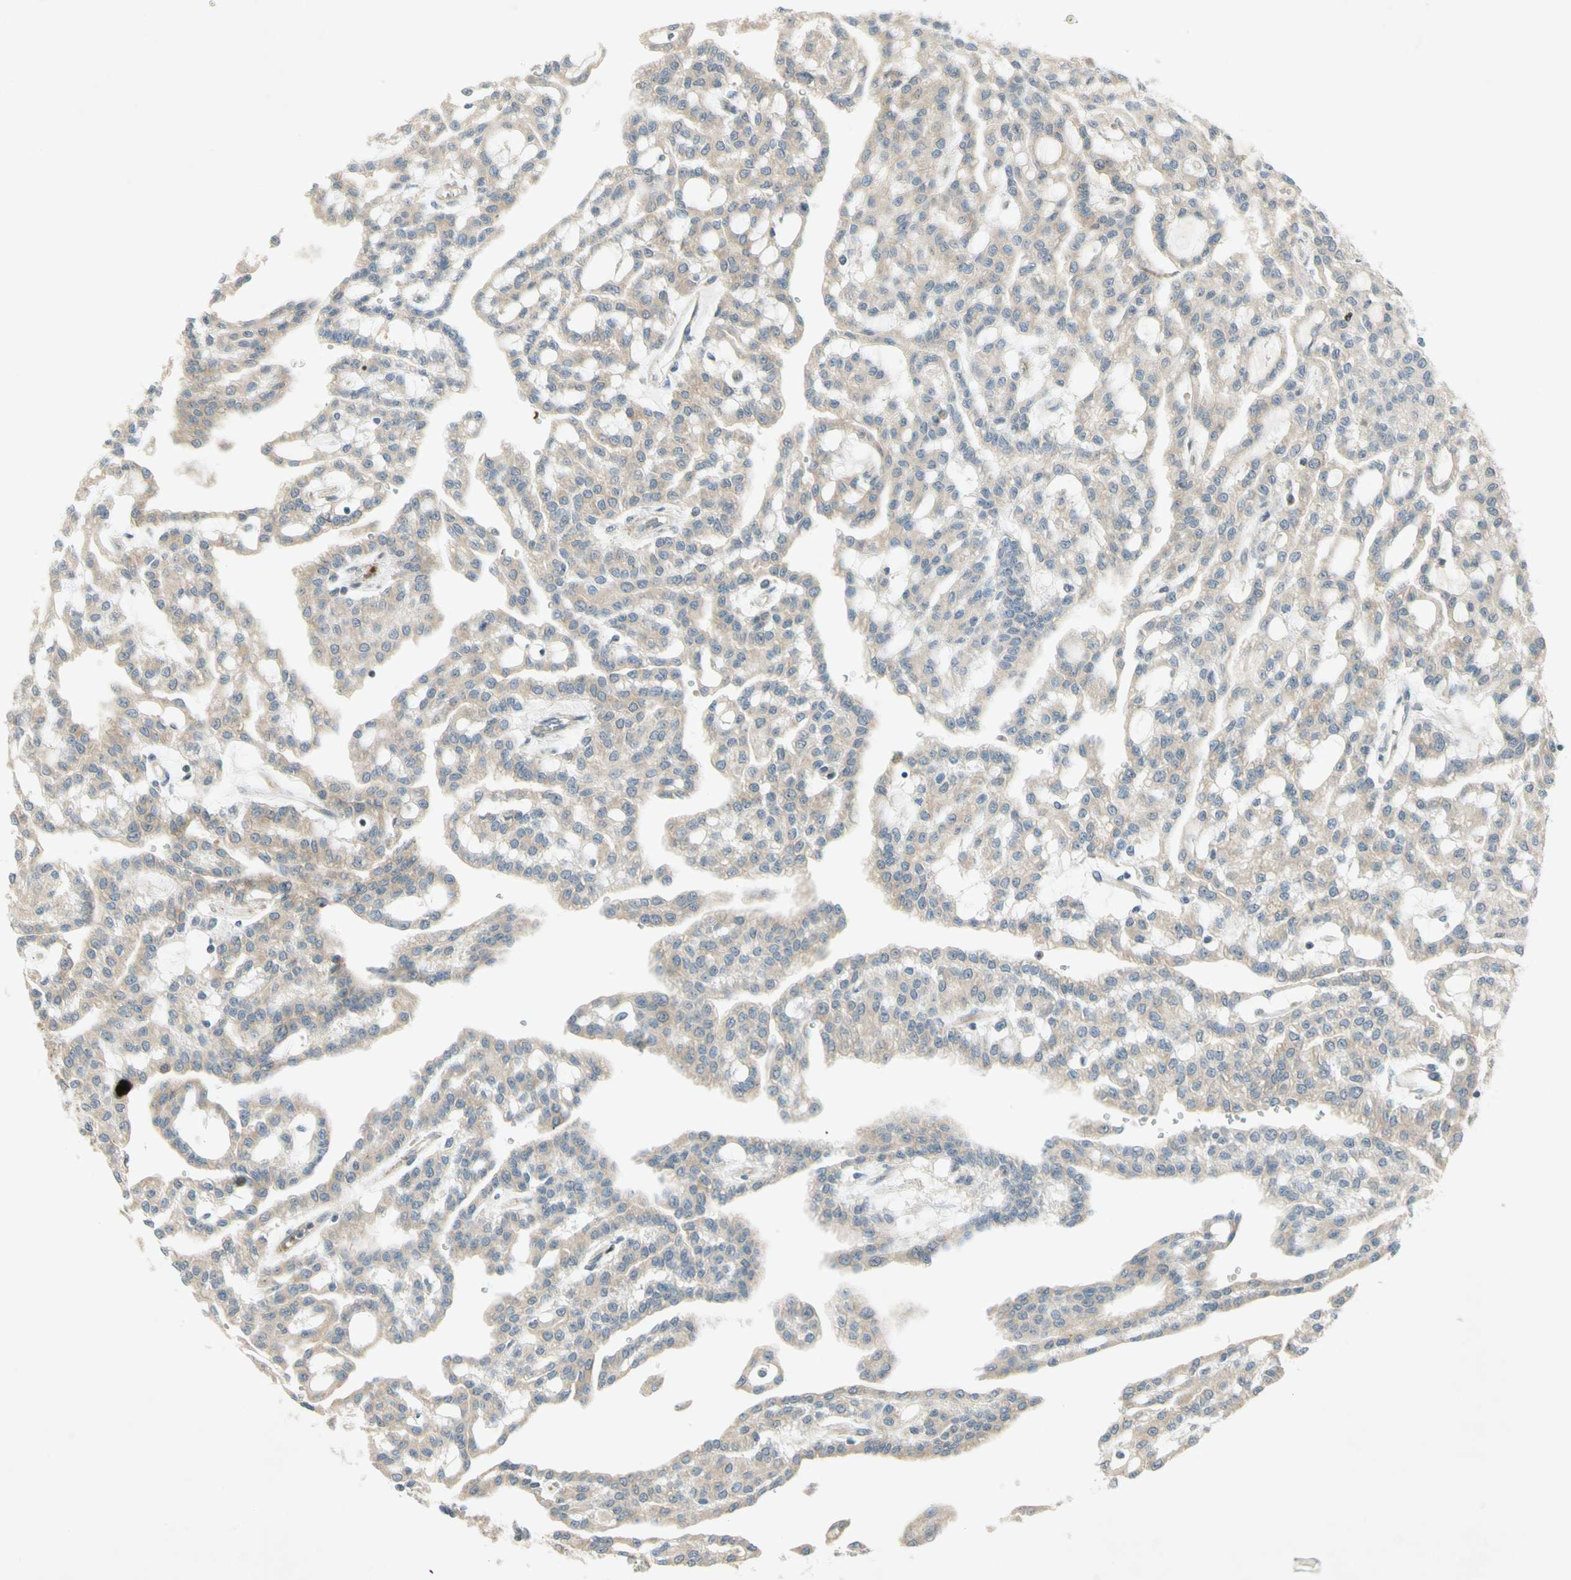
{"staining": {"intensity": "weak", "quantity": "25%-75%", "location": "cytoplasmic/membranous"}, "tissue": "renal cancer", "cell_type": "Tumor cells", "image_type": "cancer", "snomed": [{"axis": "morphology", "description": "Adenocarcinoma, NOS"}, {"axis": "topography", "description": "Kidney"}], "caption": "Approximately 25%-75% of tumor cells in renal cancer reveal weak cytoplasmic/membranous protein expression as visualized by brown immunohistochemical staining.", "gene": "ETF1", "patient": {"sex": "male", "age": 63}}